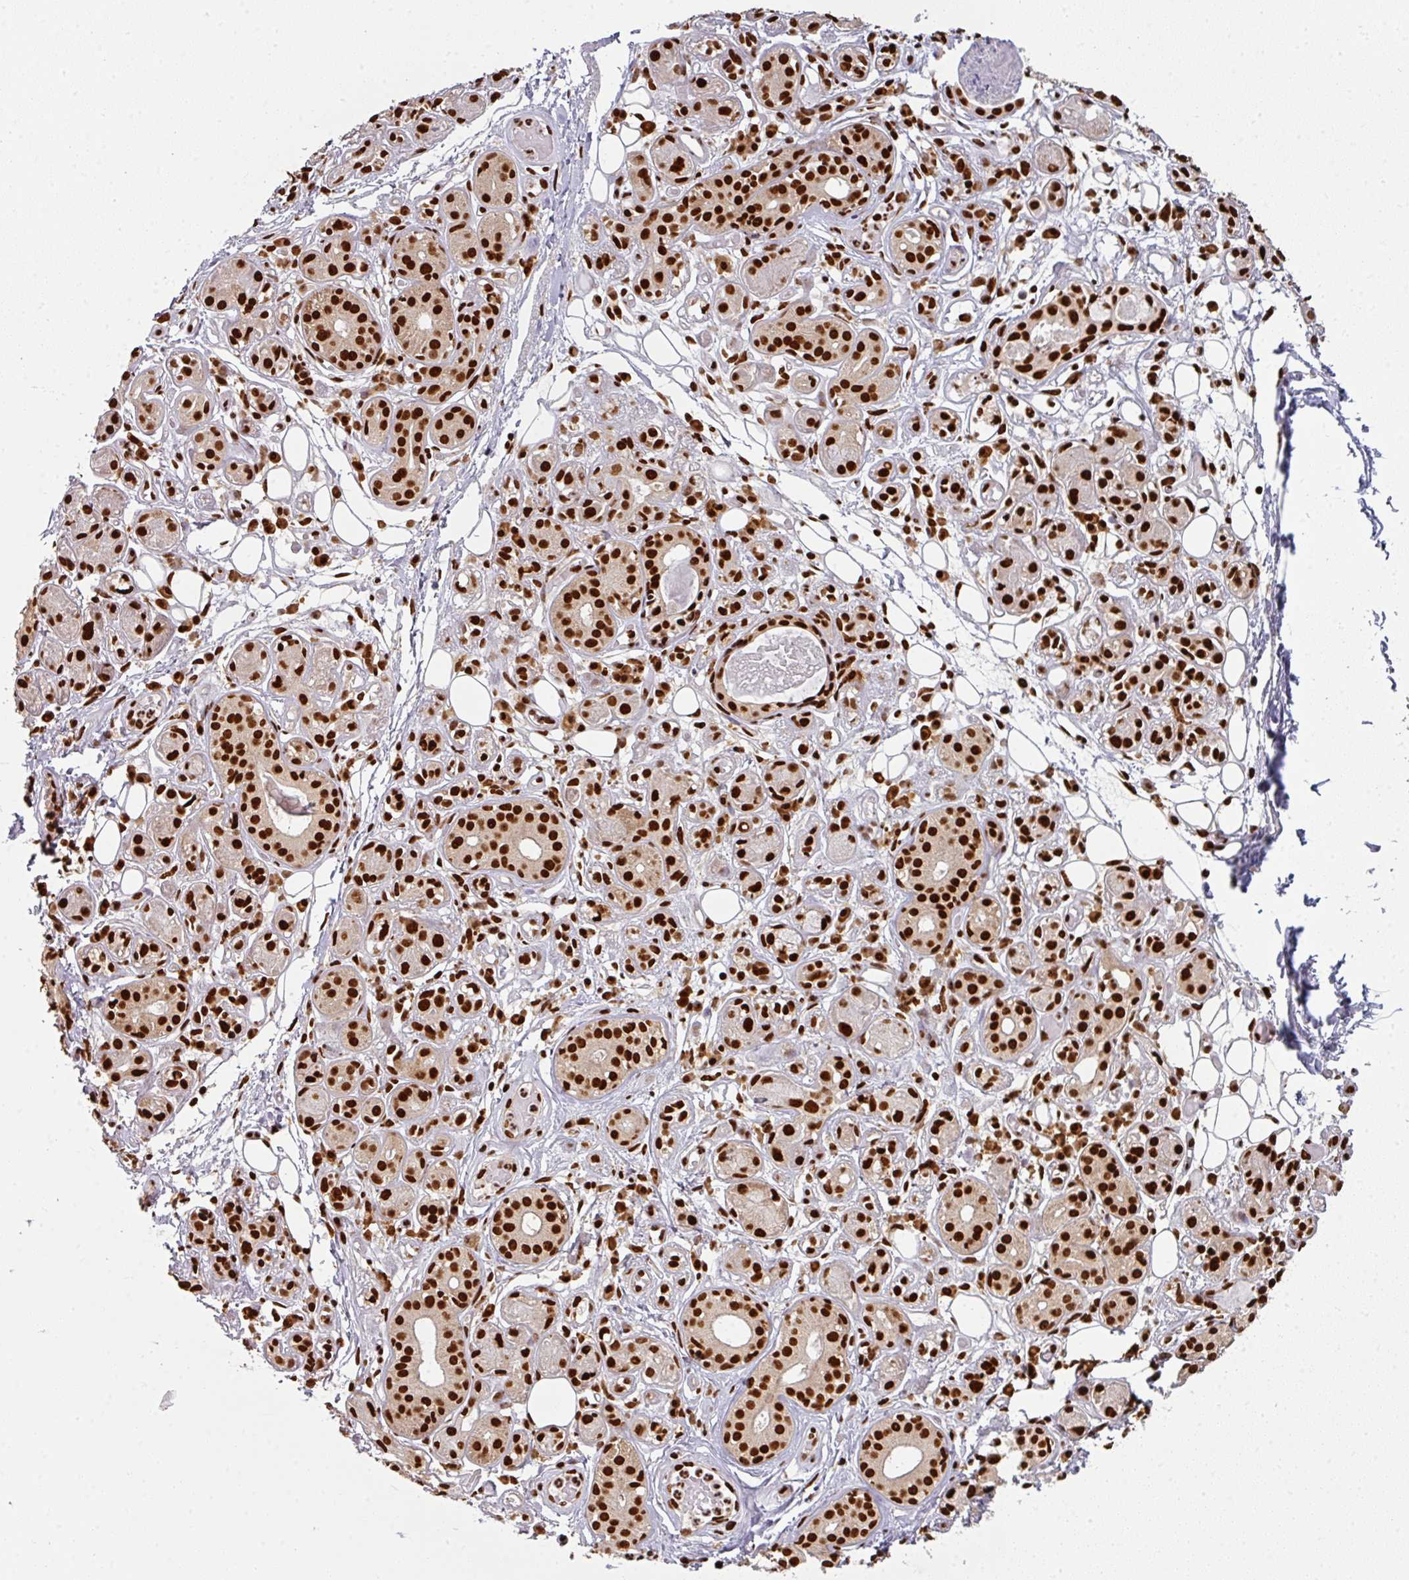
{"staining": {"intensity": "strong", "quantity": ">75%", "location": "nuclear"}, "tissue": "salivary gland", "cell_type": "Glandular cells", "image_type": "normal", "snomed": [{"axis": "morphology", "description": "Normal tissue, NOS"}, {"axis": "topography", "description": "Salivary gland"}], "caption": "Immunohistochemistry (IHC) photomicrograph of unremarkable salivary gland: human salivary gland stained using IHC displays high levels of strong protein expression localized specifically in the nuclear of glandular cells, appearing as a nuclear brown color.", "gene": "SIK3", "patient": {"sex": "male", "age": 54}}